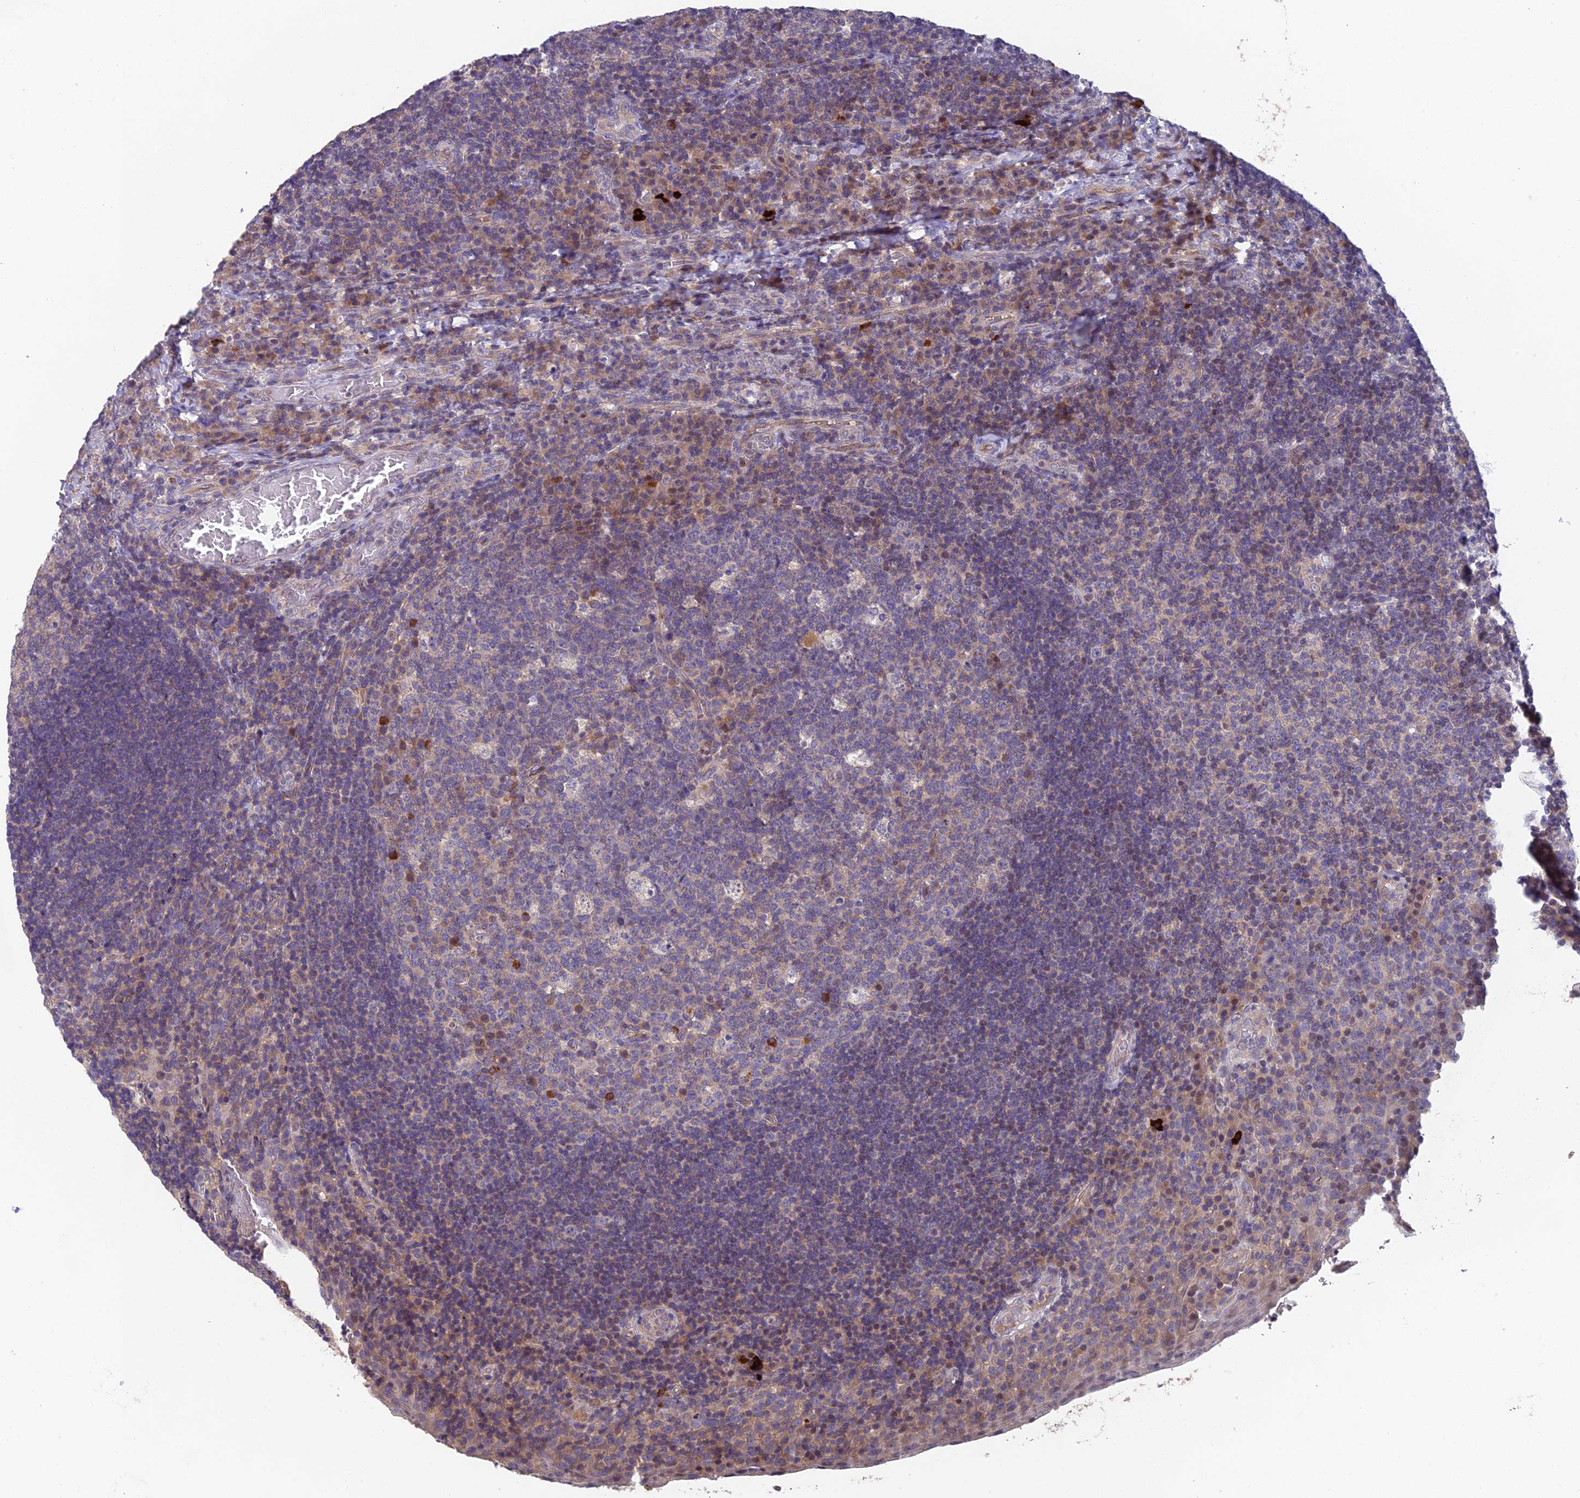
{"staining": {"intensity": "moderate", "quantity": "<25%", "location": "cytoplasmic/membranous"}, "tissue": "tonsil", "cell_type": "Germinal center cells", "image_type": "normal", "snomed": [{"axis": "morphology", "description": "Normal tissue, NOS"}, {"axis": "topography", "description": "Tonsil"}], "caption": "Immunohistochemistry of unremarkable human tonsil demonstrates low levels of moderate cytoplasmic/membranous staining in approximately <25% of germinal center cells.", "gene": "ADAMTS13", "patient": {"sex": "male", "age": 17}}